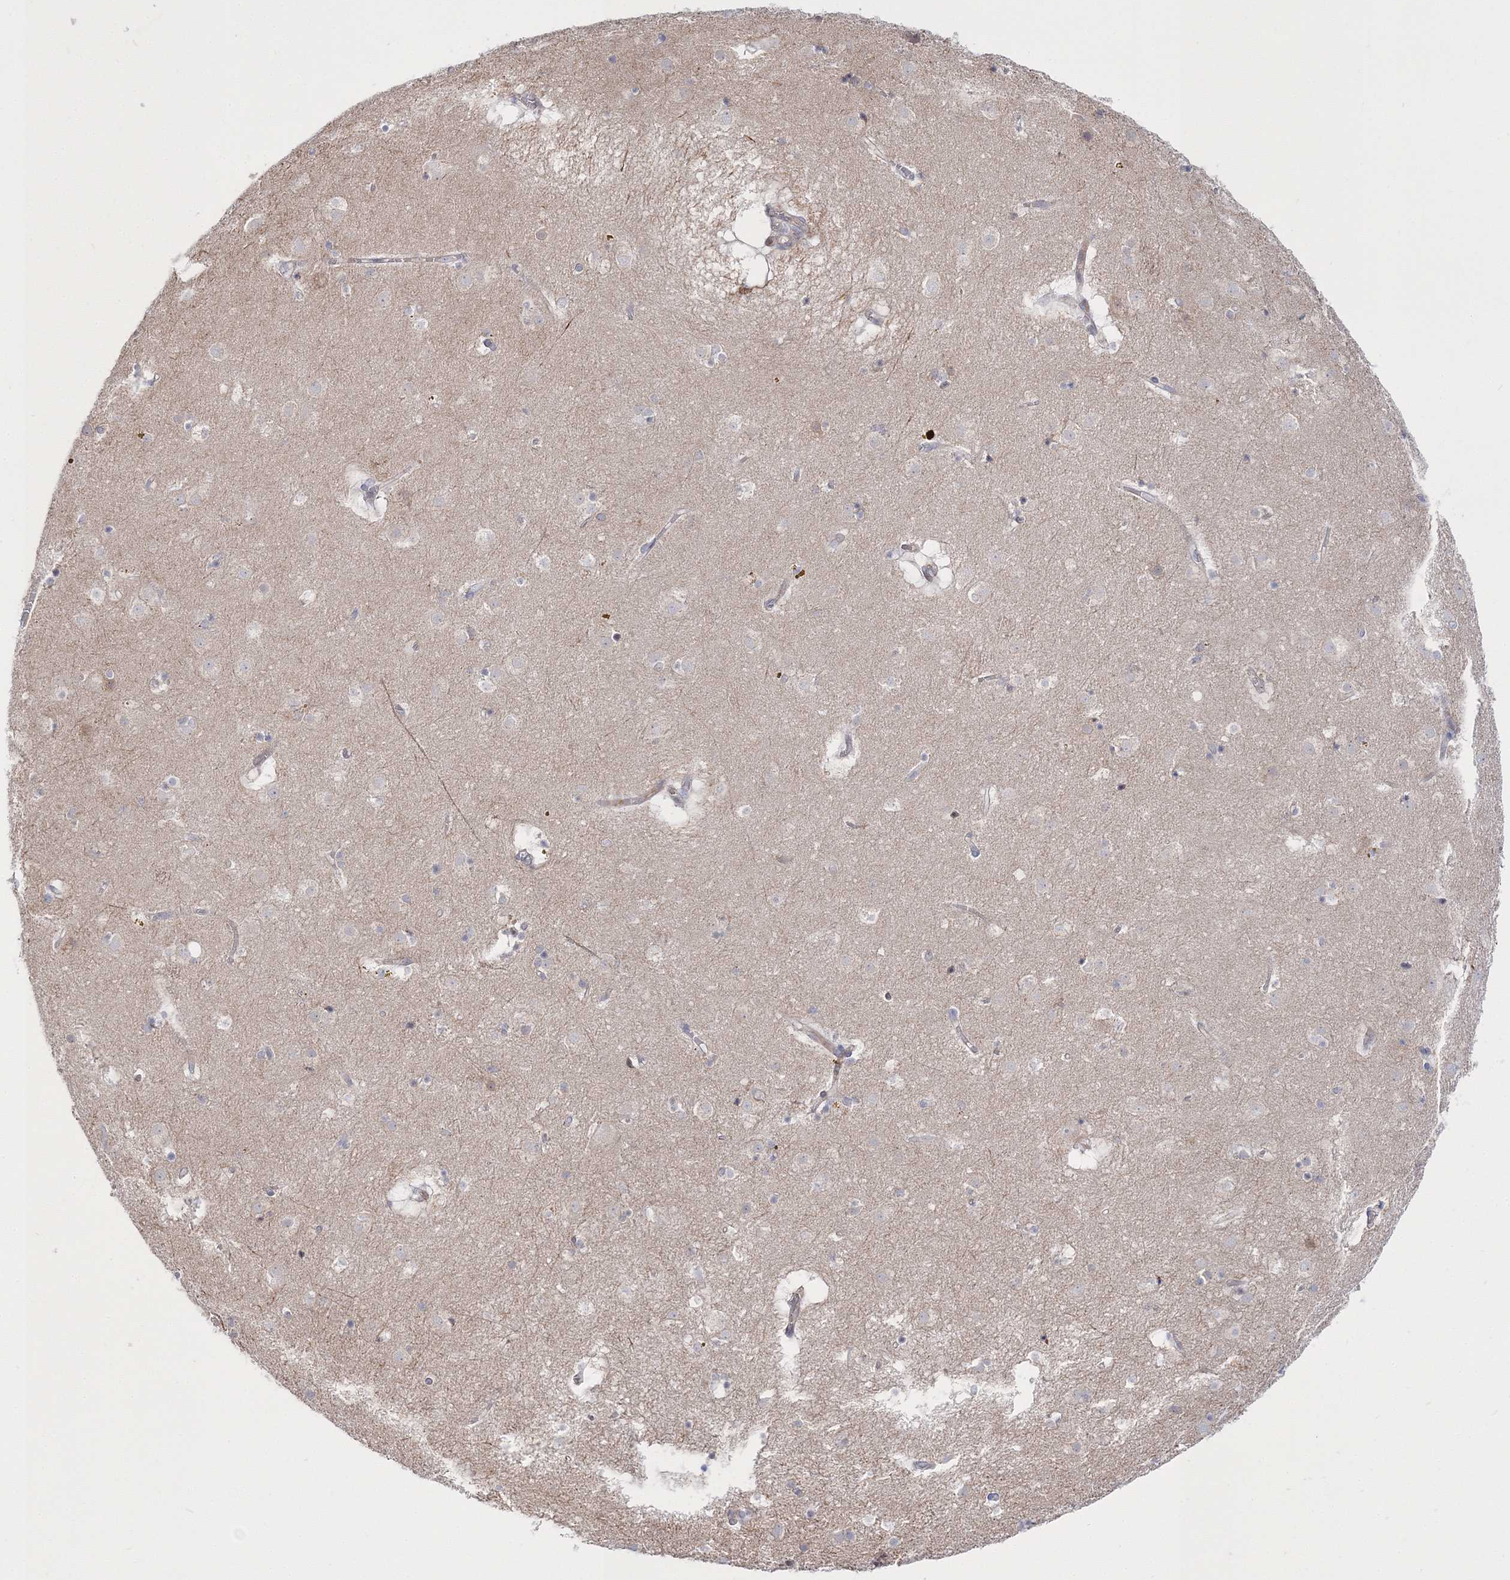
{"staining": {"intensity": "negative", "quantity": "none", "location": "none"}, "tissue": "caudate", "cell_type": "Glial cells", "image_type": "normal", "snomed": [{"axis": "morphology", "description": "Normal tissue, NOS"}, {"axis": "topography", "description": "Lateral ventricle wall"}], "caption": "A photomicrograph of caudate stained for a protein shows no brown staining in glial cells. (DAB (3,3'-diaminobenzidine) immunohistochemistry (IHC) visualized using brightfield microscopy, high magnification).", "gene": "ARHGAP32", "patient": {"sex": "male", "age": 70}}